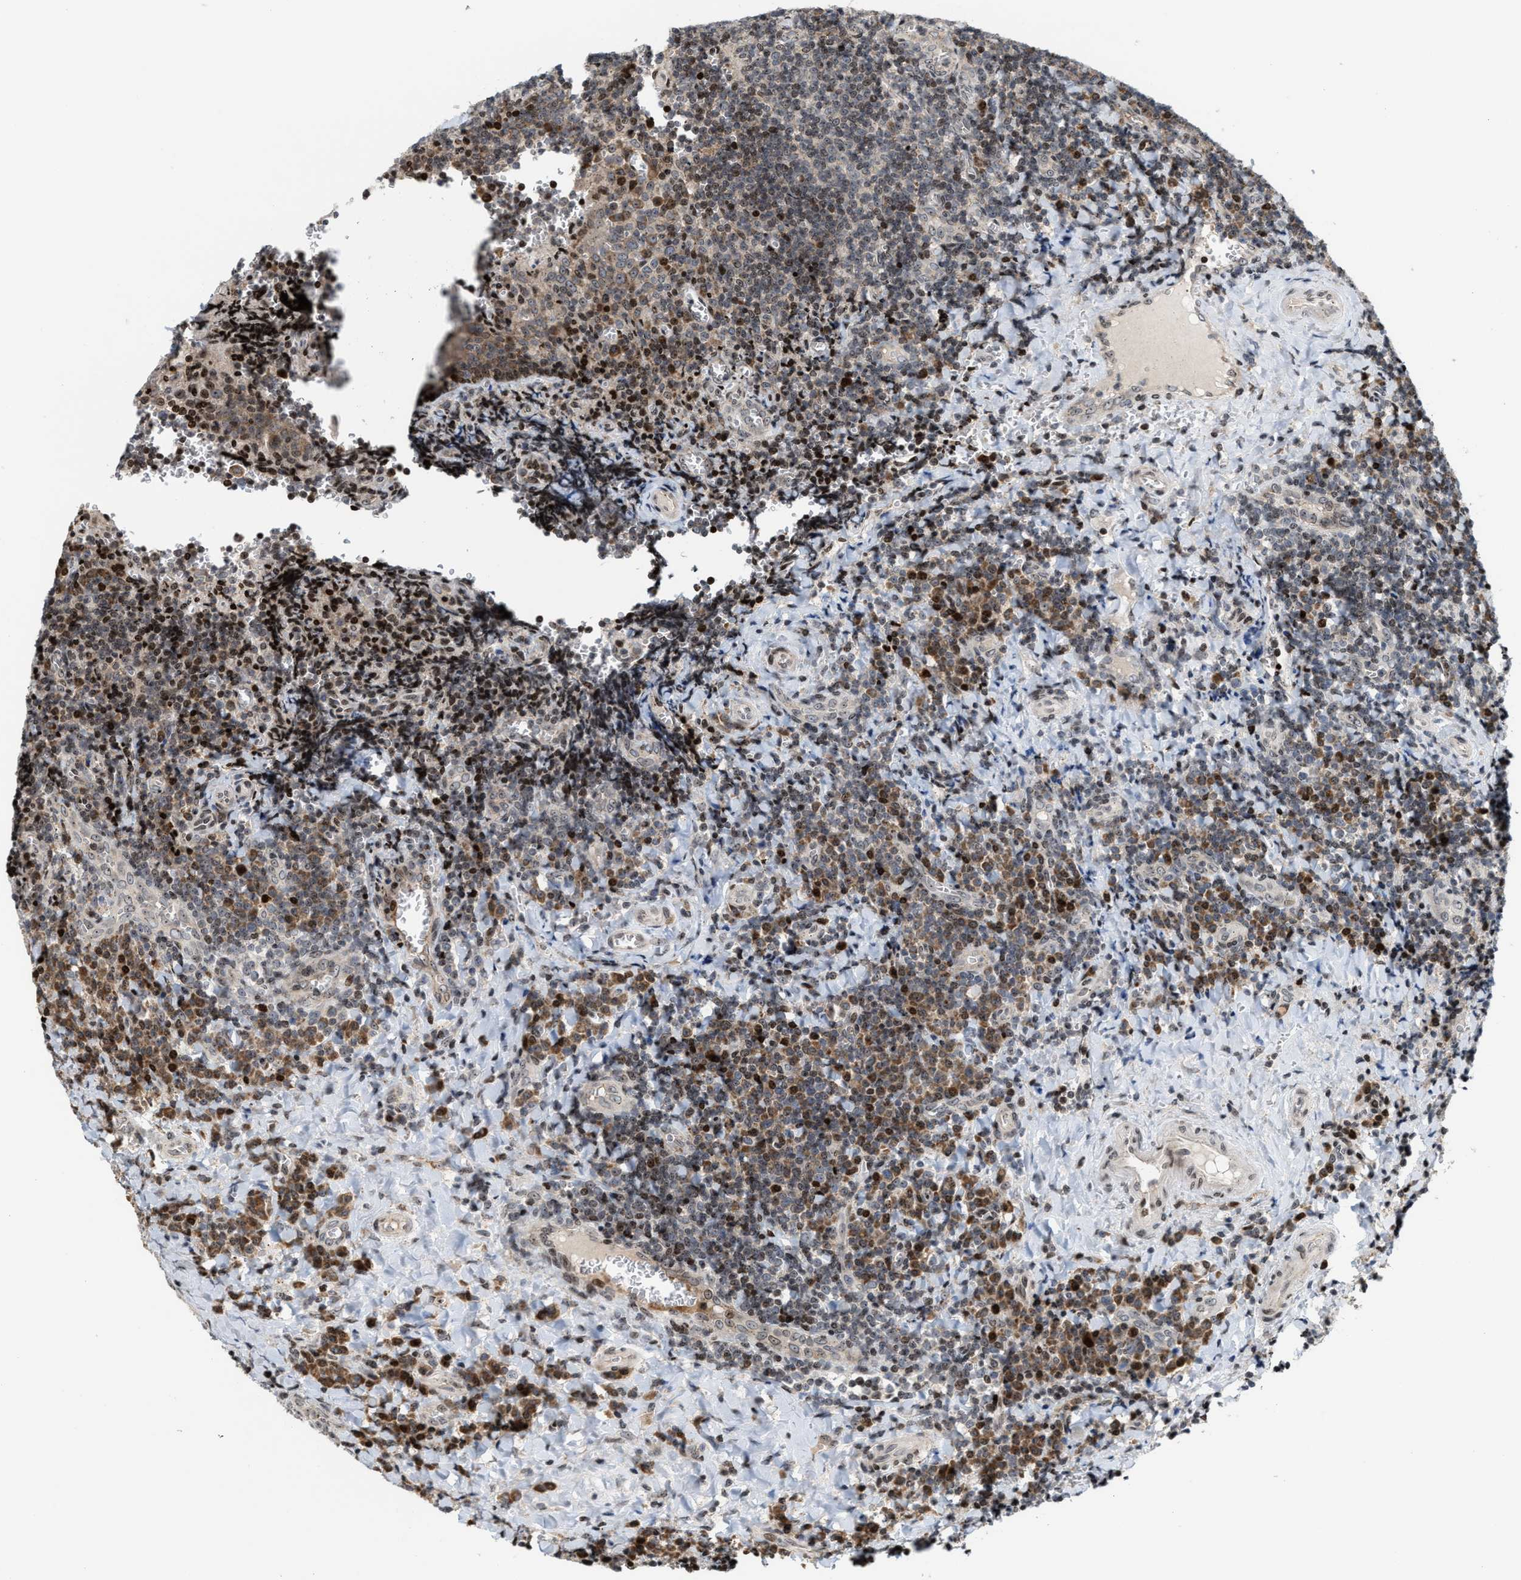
{"staining": {"intensity": "moderate", "quantity": "<25%", "location": "cytoplasmic/membranous"}, "tissue": "tonsil", "cell_type": "Germinal center cells", "image_type": "normal", "snomed": [{"axis": "morphology", "description": "Normal tissue, NOS"}, {"axis": "morphology", "description": "Inflammation, NOS"}, {"axis": "topography", "description": "Tonsil"}], "caption": "Tonsil was stained to show a protein in brown. There is low levels of moderate cytoplasmic/membranous staining in approximately <25% of germinal center cells. The staining is performed using DAB brown chromogen to label protein expression. The nuclei are counter-stained blue using hematoxylin.", "gene": "PDZD2", "patient": {"sex": "female", "age": 31}}